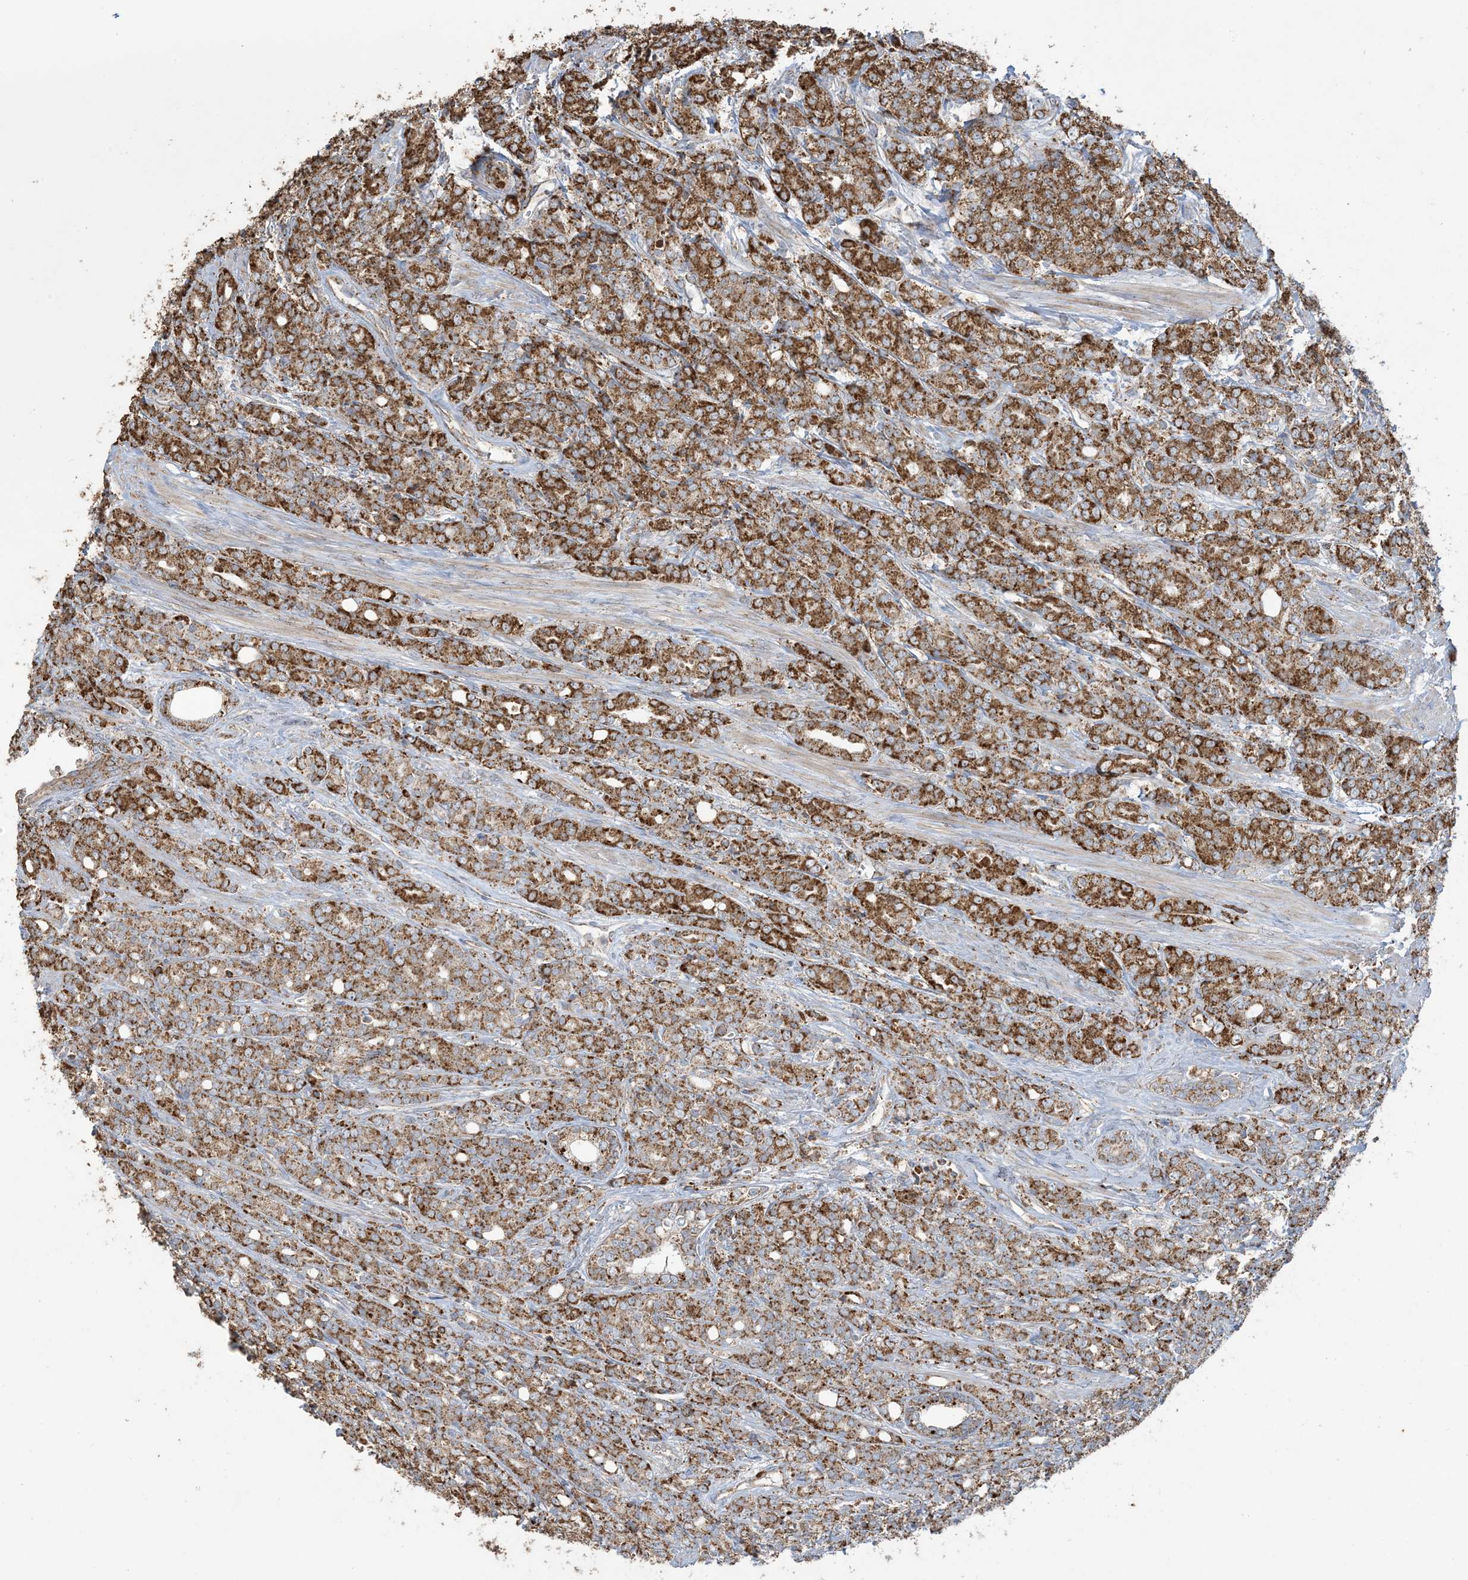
{"staining": {"intensity": "moderate", "quantity": ">75%", "location": "cytoplasmic/membranous"}, "tissue": "prostate cancer", "cell_type": "Tumor cells", "image_type": "cancer", "snomed": [{"axis": "morphology", "description": "Adenocarcinoma, High grade"}, {"axis": "topography", "description": "Prostate"}], "caption": "This is a histology image of immunohistochemistry staining of prostate cancer (high-grade adenocarcinoma), which shows moderate positivity in the cytoplasmic/membranous of tumor cells.", "gene": "AGA", "patient": {"sex": "male", "age": 62}}